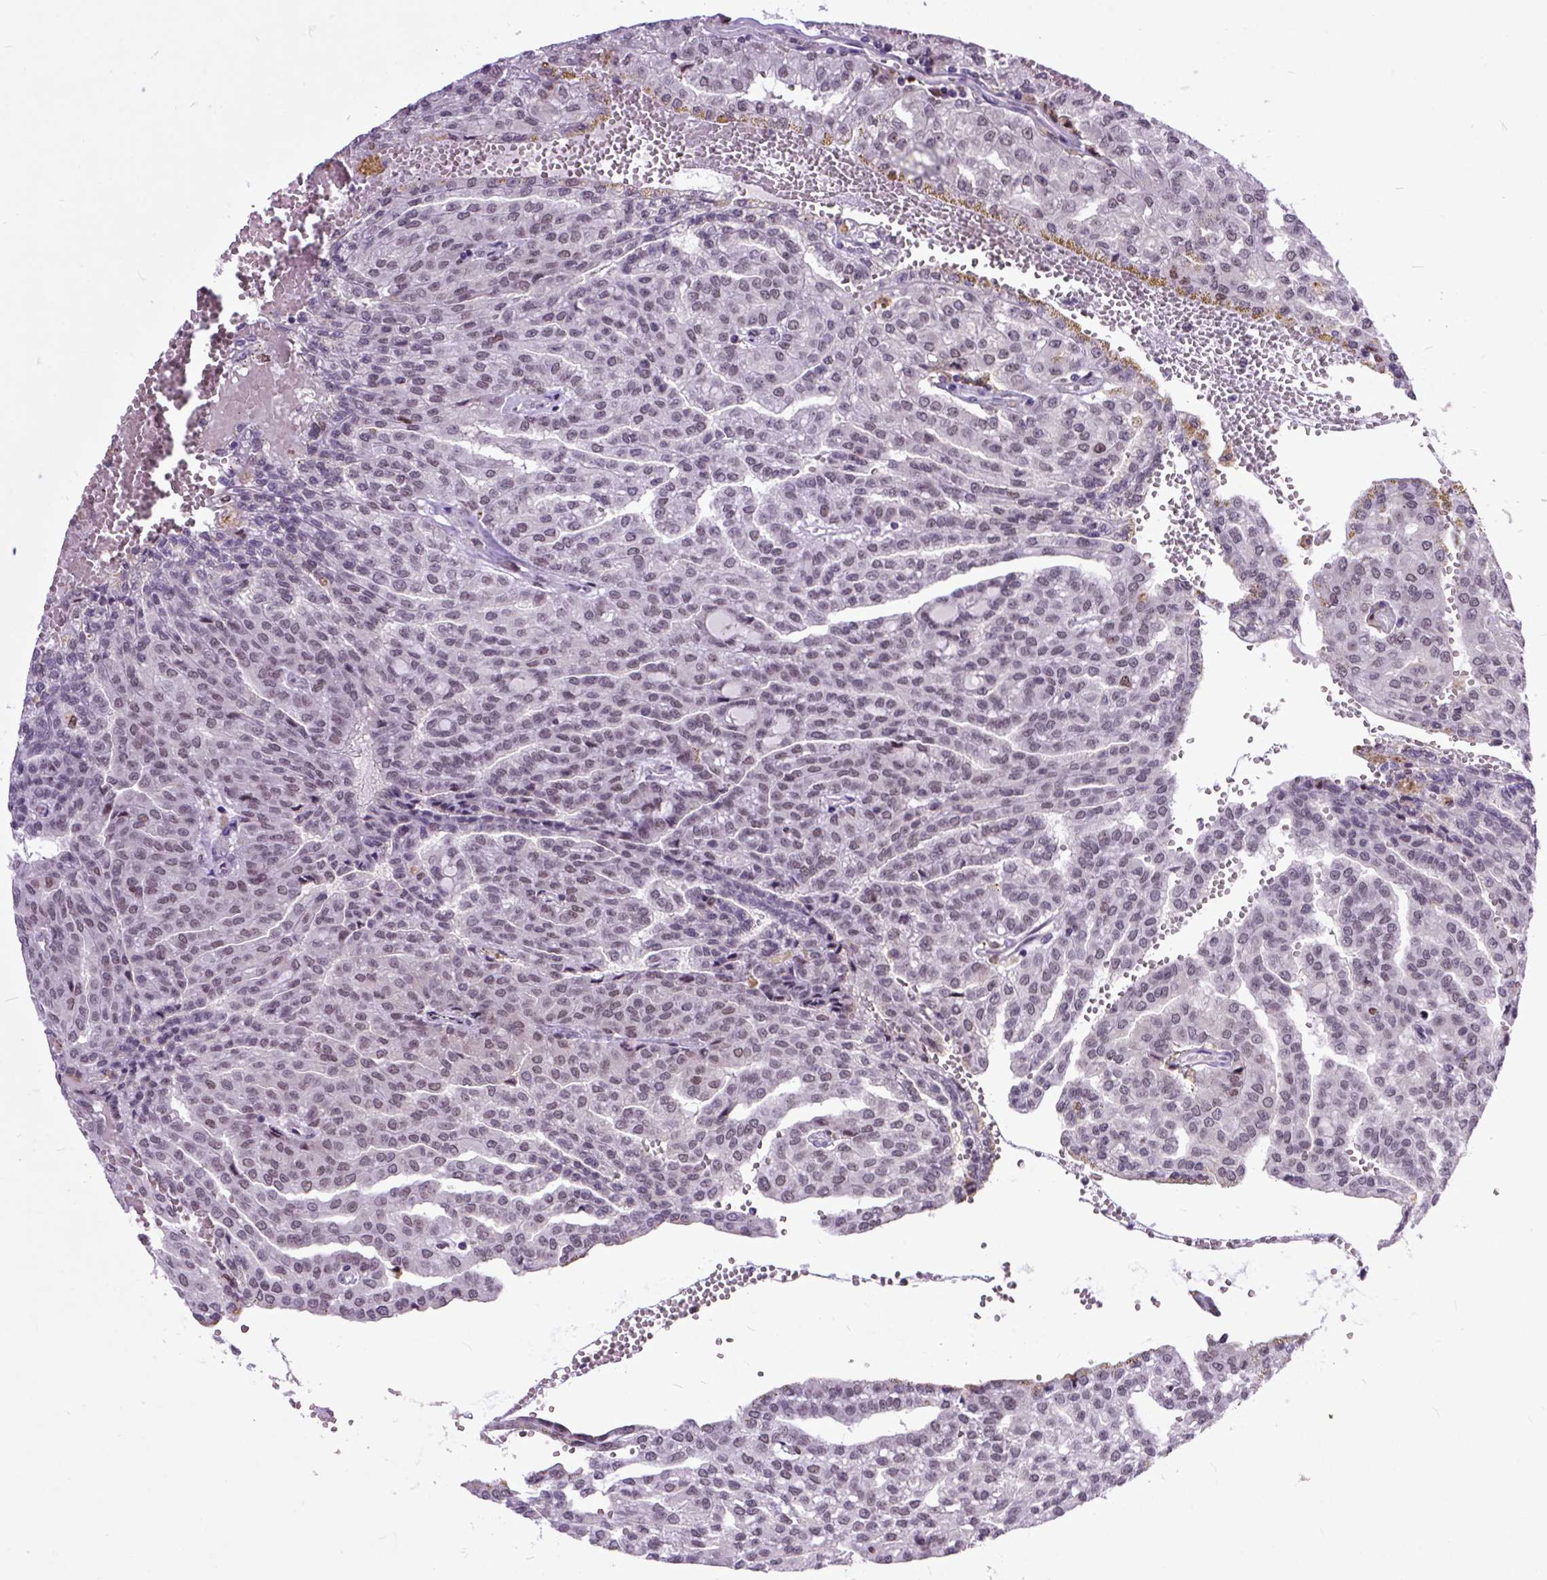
{"staining": {"intensity": "weak", "quantity": "25%-75%", "location": "nuclear"}, "tissue": "renal cancer", "cell_type": "Tumor cells", "image_type": "cancer", "snomed": [{"axis": "morphology", "description": "Adenocarcinoma, NOS"}, {"axis": "topography", "description": "Kidney"}], "caption": "High-magnification brightfield microscopy of renal cancer (adenocarcinoma) stained with DAB (3,3'-diaminobenzidine) (brown) and counterstained with hematoxylin (blue). tumor cells exhibit weak nuclear staining is appreciated in approximately25%-75% of cells.", "gene": "RCC2", "patient": {"sex": "male", "age": 63}}